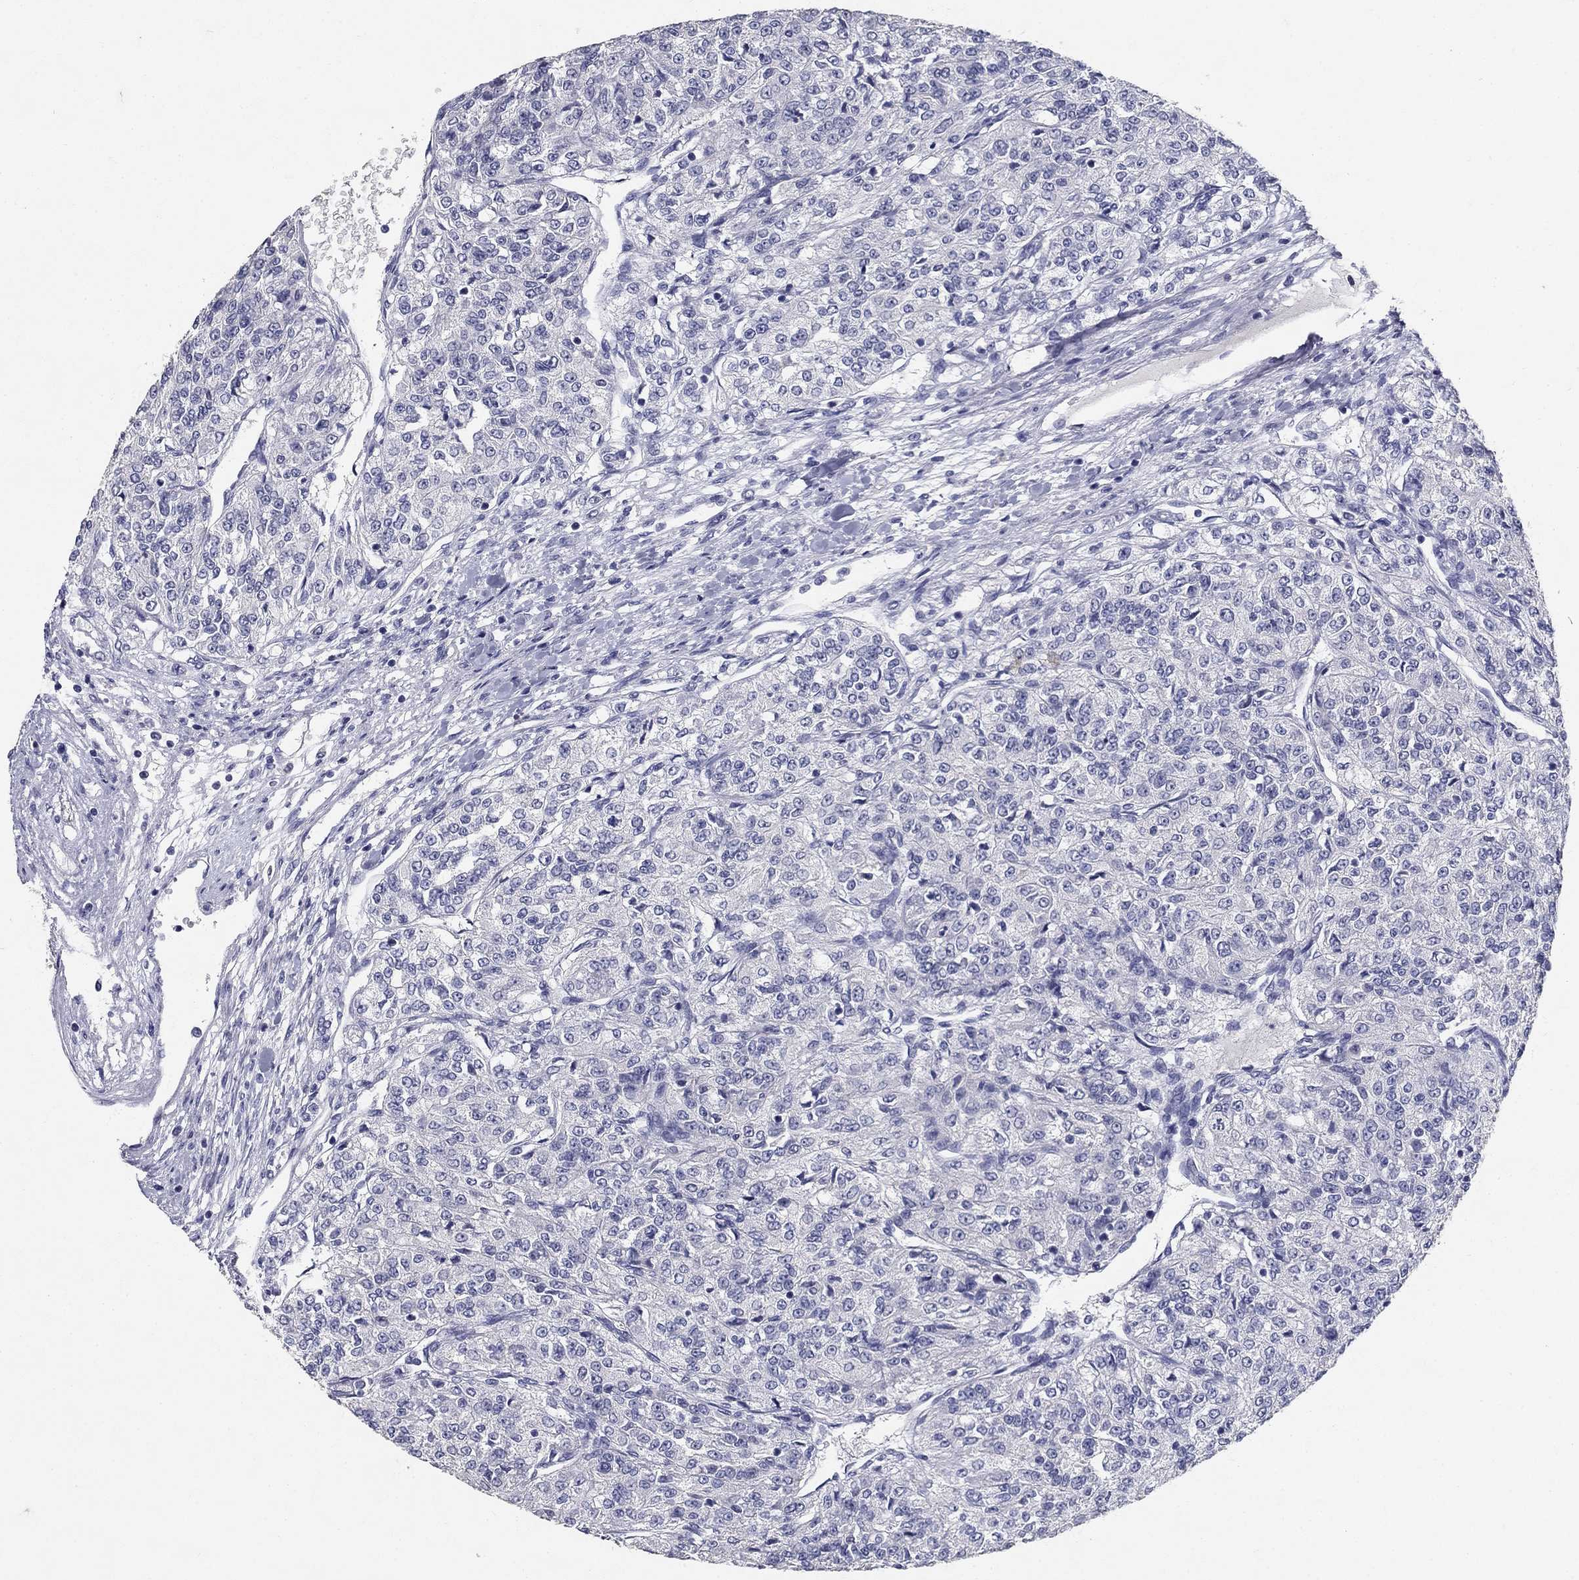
{"staining": {"intensity": "negative", "quantity": "none", "location": "none"}, "tissue": "renal cancer", "cell_type": "Tumor cells", "image_type": "cancer", "snomed": [{"axis": "morphology", "description": "Adenocarcinoma, NOS"}, {"axis": "topography", "description": "Kidney"}], "caption": "DAB (3,3'-diaminobenzidine) immunohistochemical staining of adenocarcinoma (renal) shows no significant expression in tumor cells. Nuclei are stained in blue.", "gene": "POMC", "patient": {"sex": "female", "age": 63}}